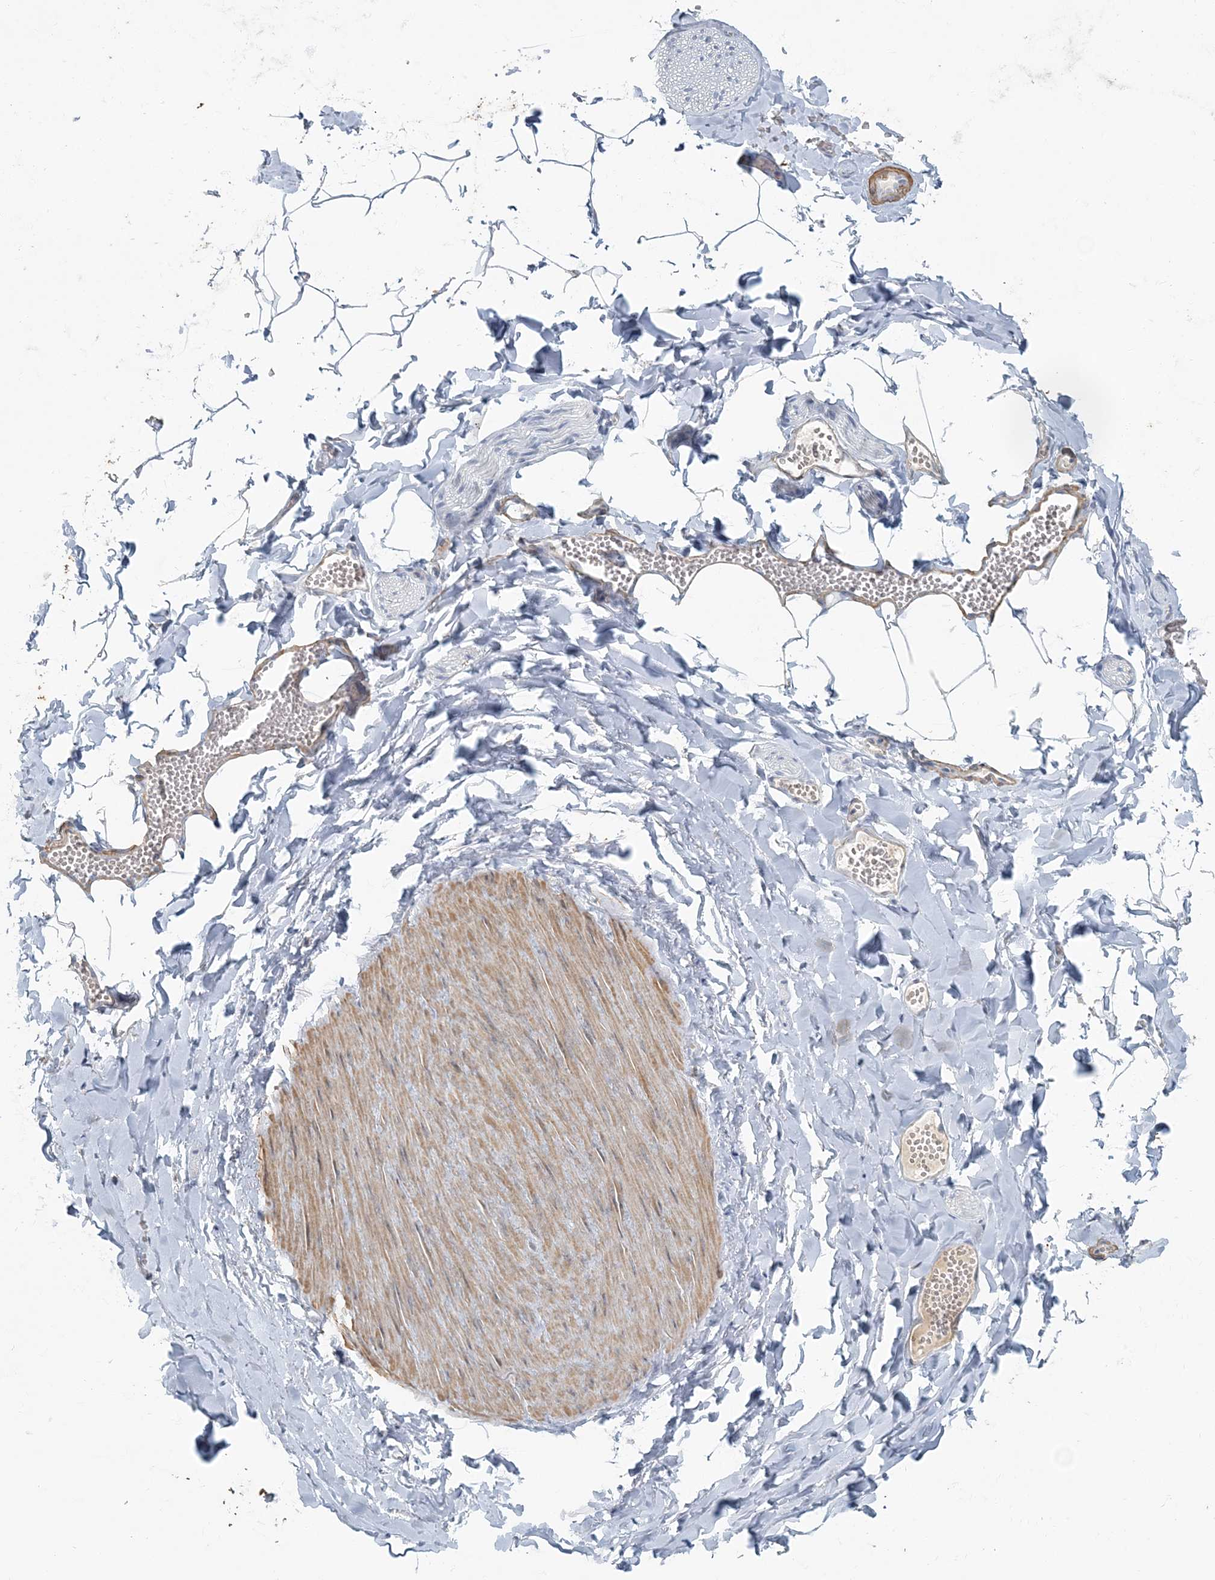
{"staining": {"intensity": "negative", "quantity": "none", "location": "none"}, "tissue": "adipose tissue", "cell_type": "Adipocytes", "image_type": "normal", "snomed": [{"axis": "morphology", "description": "Normal tissue, NOS"}, {"axis": "topography", "description": "Gallbladder"}, {"axis": "topography", "description": "Peripheral nerve tissue"}], "caption": "High power microscopy histopathology image of an immunohistochemistry (IHC) micrograph of benign adipose tissue, revealing no significant positivity in adipocytes.", "gene": "MYOT", "patient": {"sex": "male", "age": 38}}